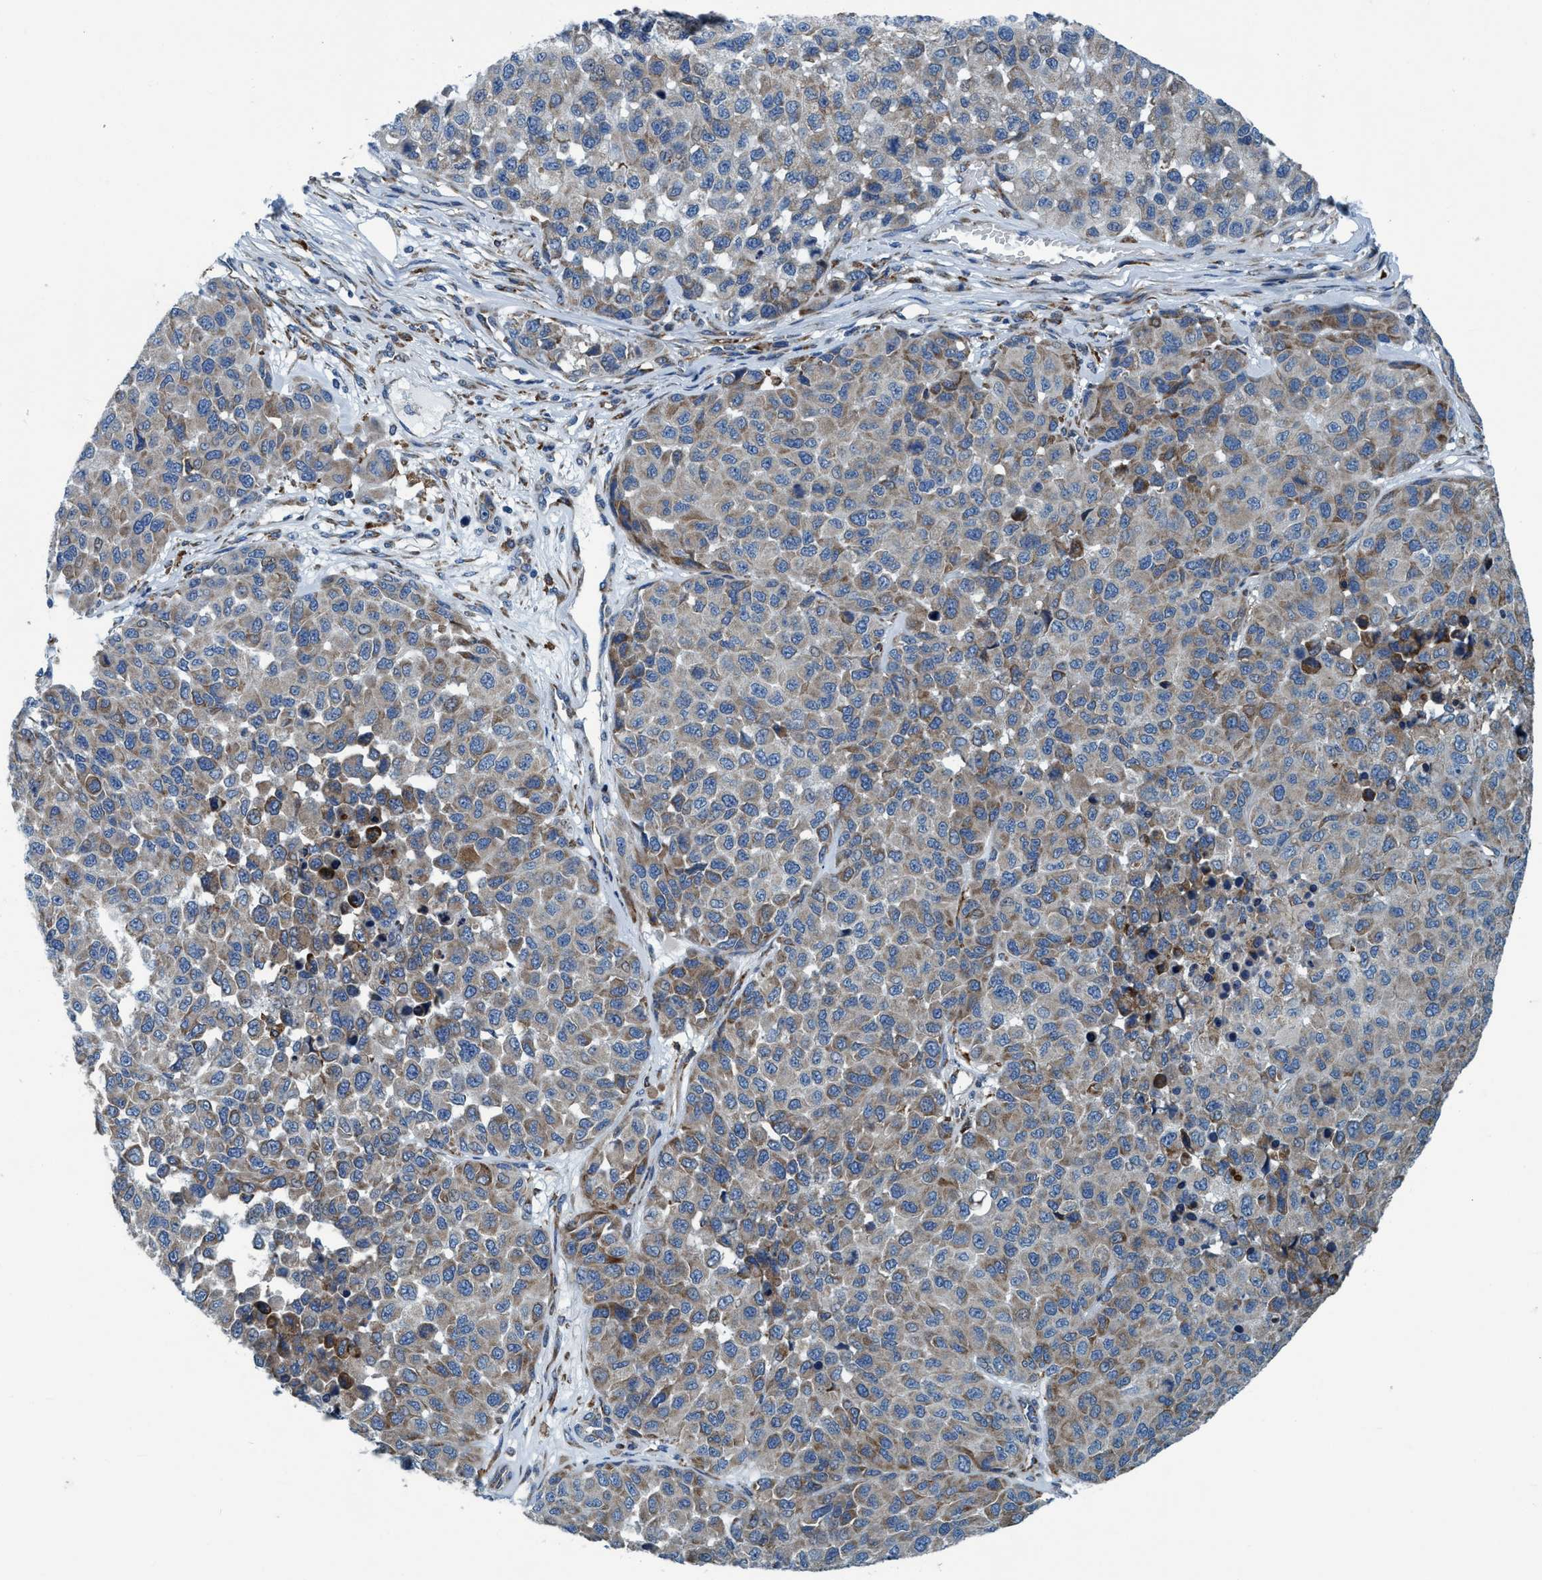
{"staining": {"intensity": "weak", "quantity": "<25%", "location": "cytoplasmic/membranous"}, "tissue": "melanoma", "cell_type": "Tumor cells", "image_type": "cancer", "snomed": [{"axis": "morphology", "description": "Malignant melanoma, NOS"}, {"axis": "topography", "description": "Skin"}], "caption": "This is an immunohistochemistry photomicrograph of human melanoma. There is no staining in tumor cells.", "gene": "ARMC9", "patient": {"sex": "male", "age": 62}}